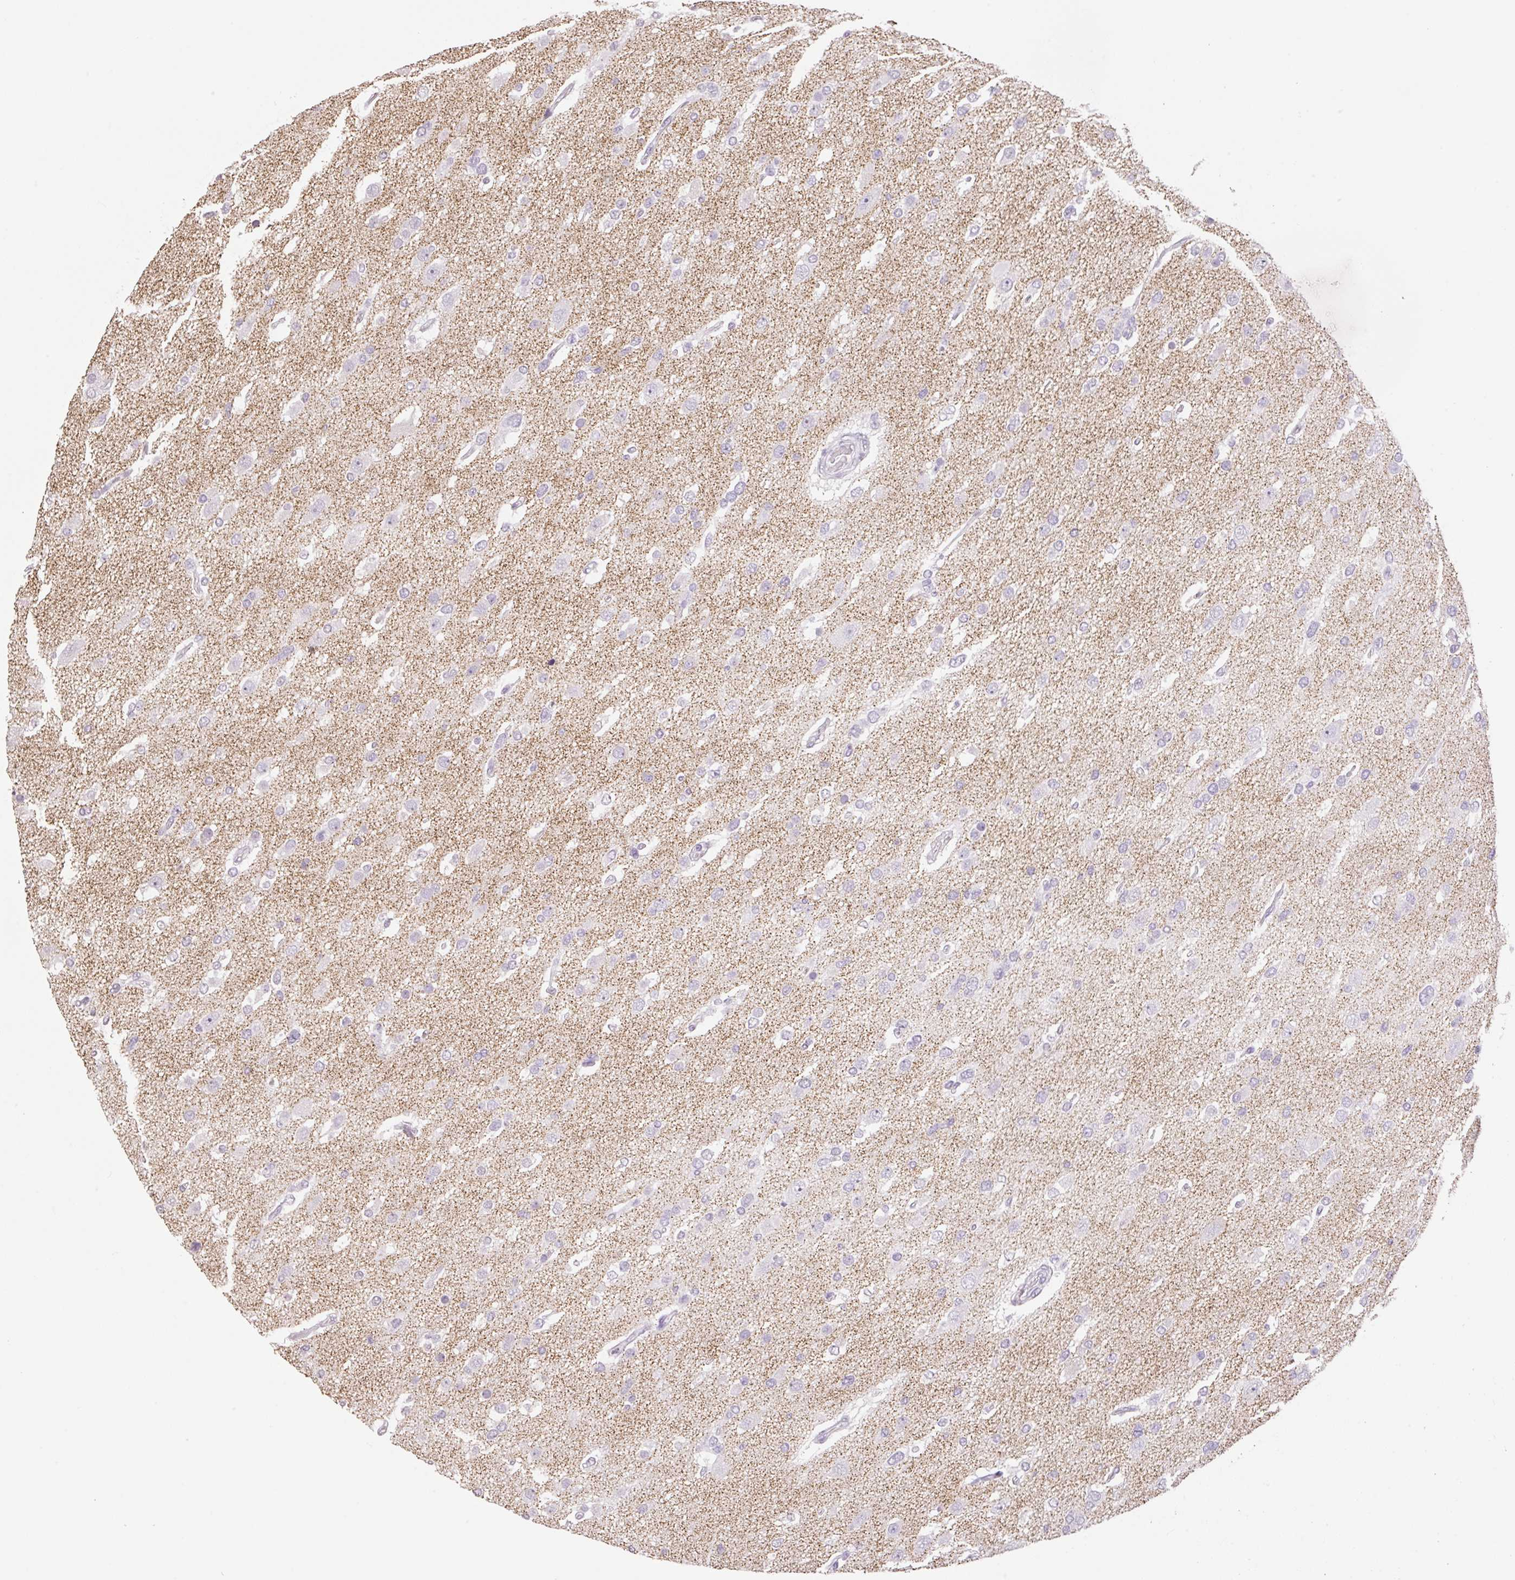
{"staining": {"intensity": "negative", "quantity": "none", "location": "none"}, "tissue": "glioma", "cell_type": "Tumor cells", "image_type": "cancer", "snomed": [{"axis": "morphology", "description": "Glioma, malignant, High grade"}, {"axis": "topography", "description": "Brain"}], "caption": "There is no significant expression in tumor cells of glioma.", "gene": "HCRTR2", "patient": {"sex": "male", "age": 53}}